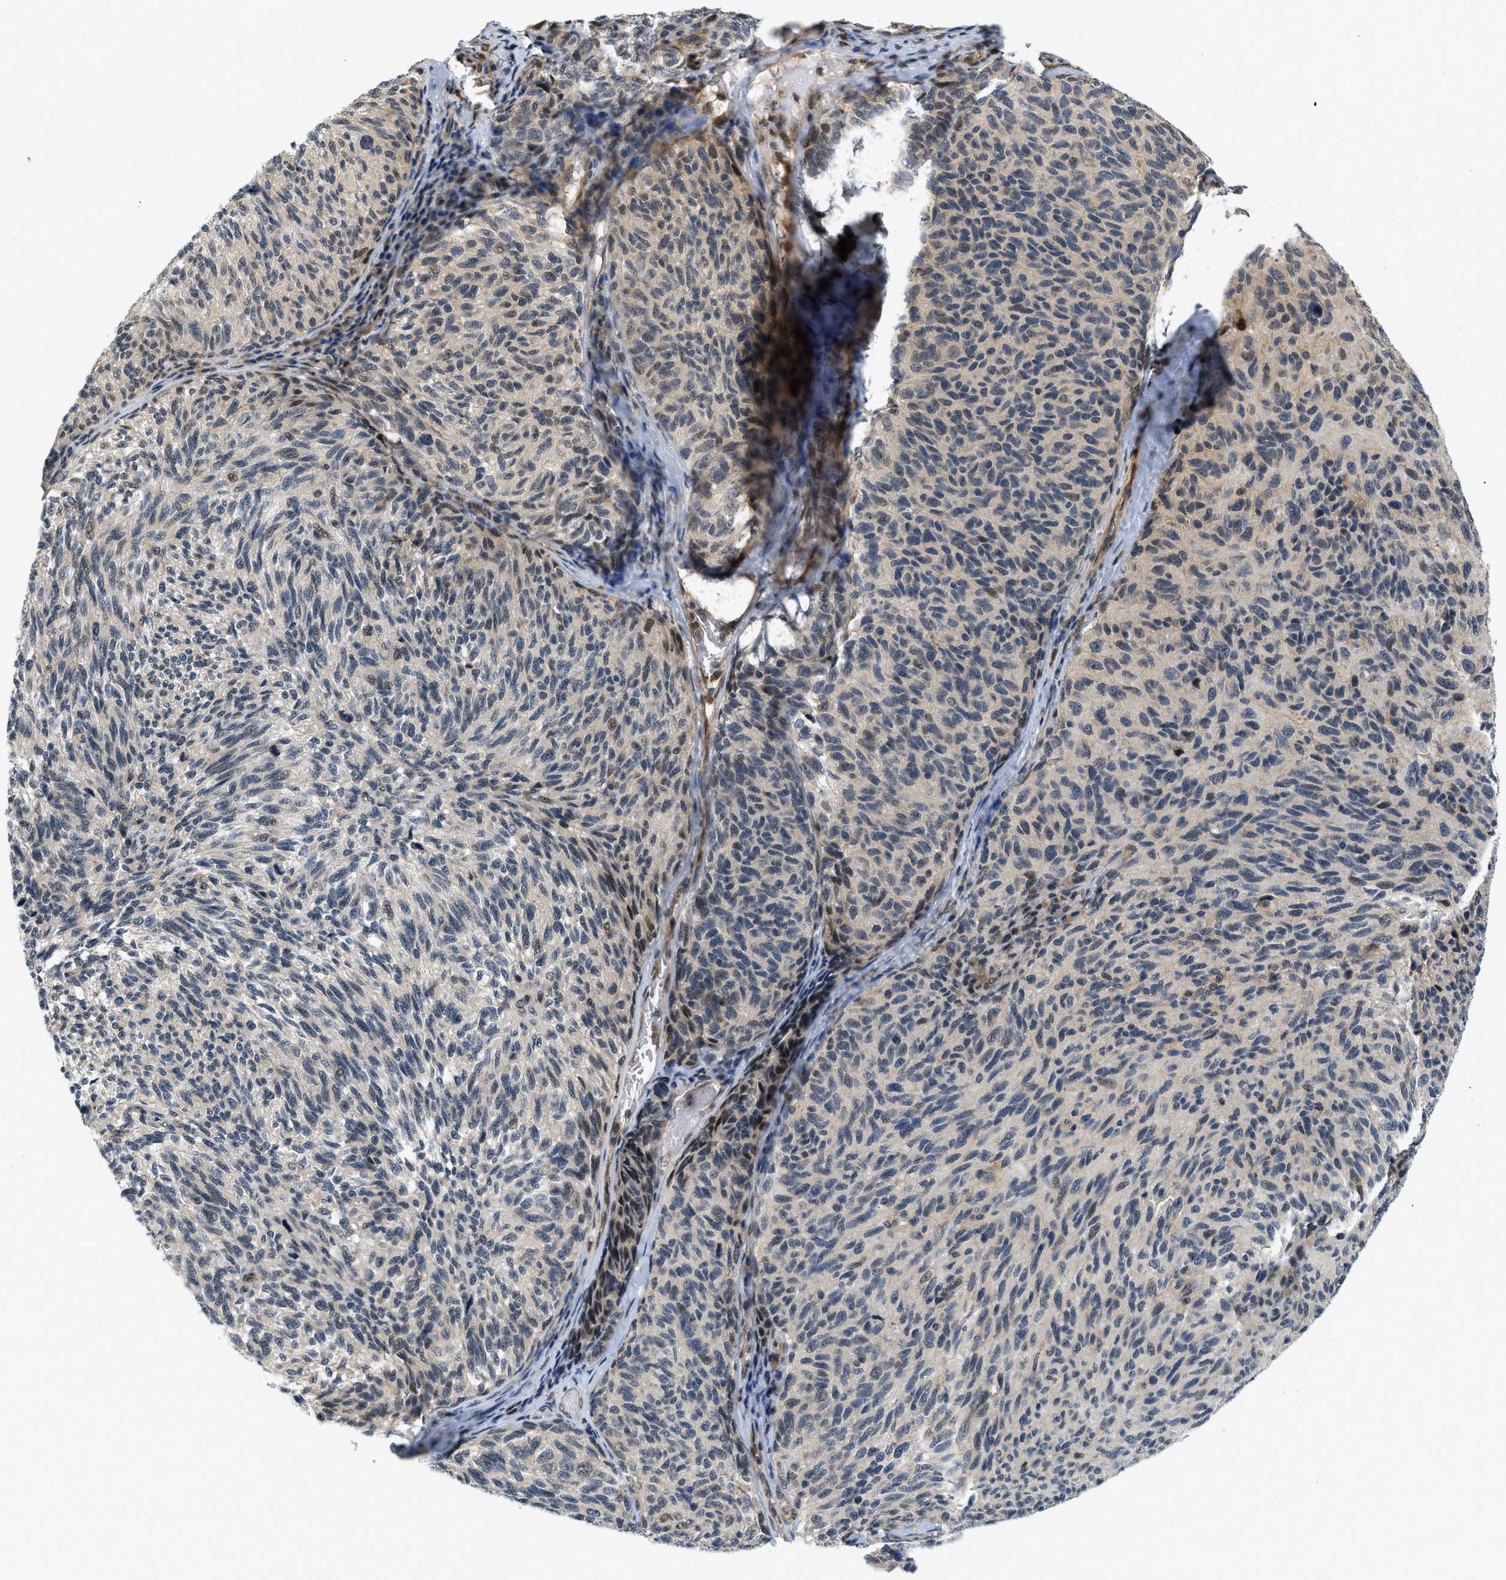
{"staining": {"intensity": "weak", "quantity": "25%-75%", "location": "cytoplasmic/membranous"}, "tissue": "melanoma", "cell_type": "Tumor cells", "image_type": "cancer", "snomed": [{"axis": "morphology", "description": "Malignant melanoma, NOS"}, {"axis": "topography", "description": "Skin"}], "caption": "A photomicrograph of malignant melanoma stained for a protein exhibits weak cytoplasmic/membranous brown staining in tumor cells. Using DAB (3,3'-diaminobenzidine) (brown) and hematoxylin (blue) stains, captured at high magnification using brightfield microscopy.", "gene": "KMT2A", "patient": {"sex": "female", "age": 73}}